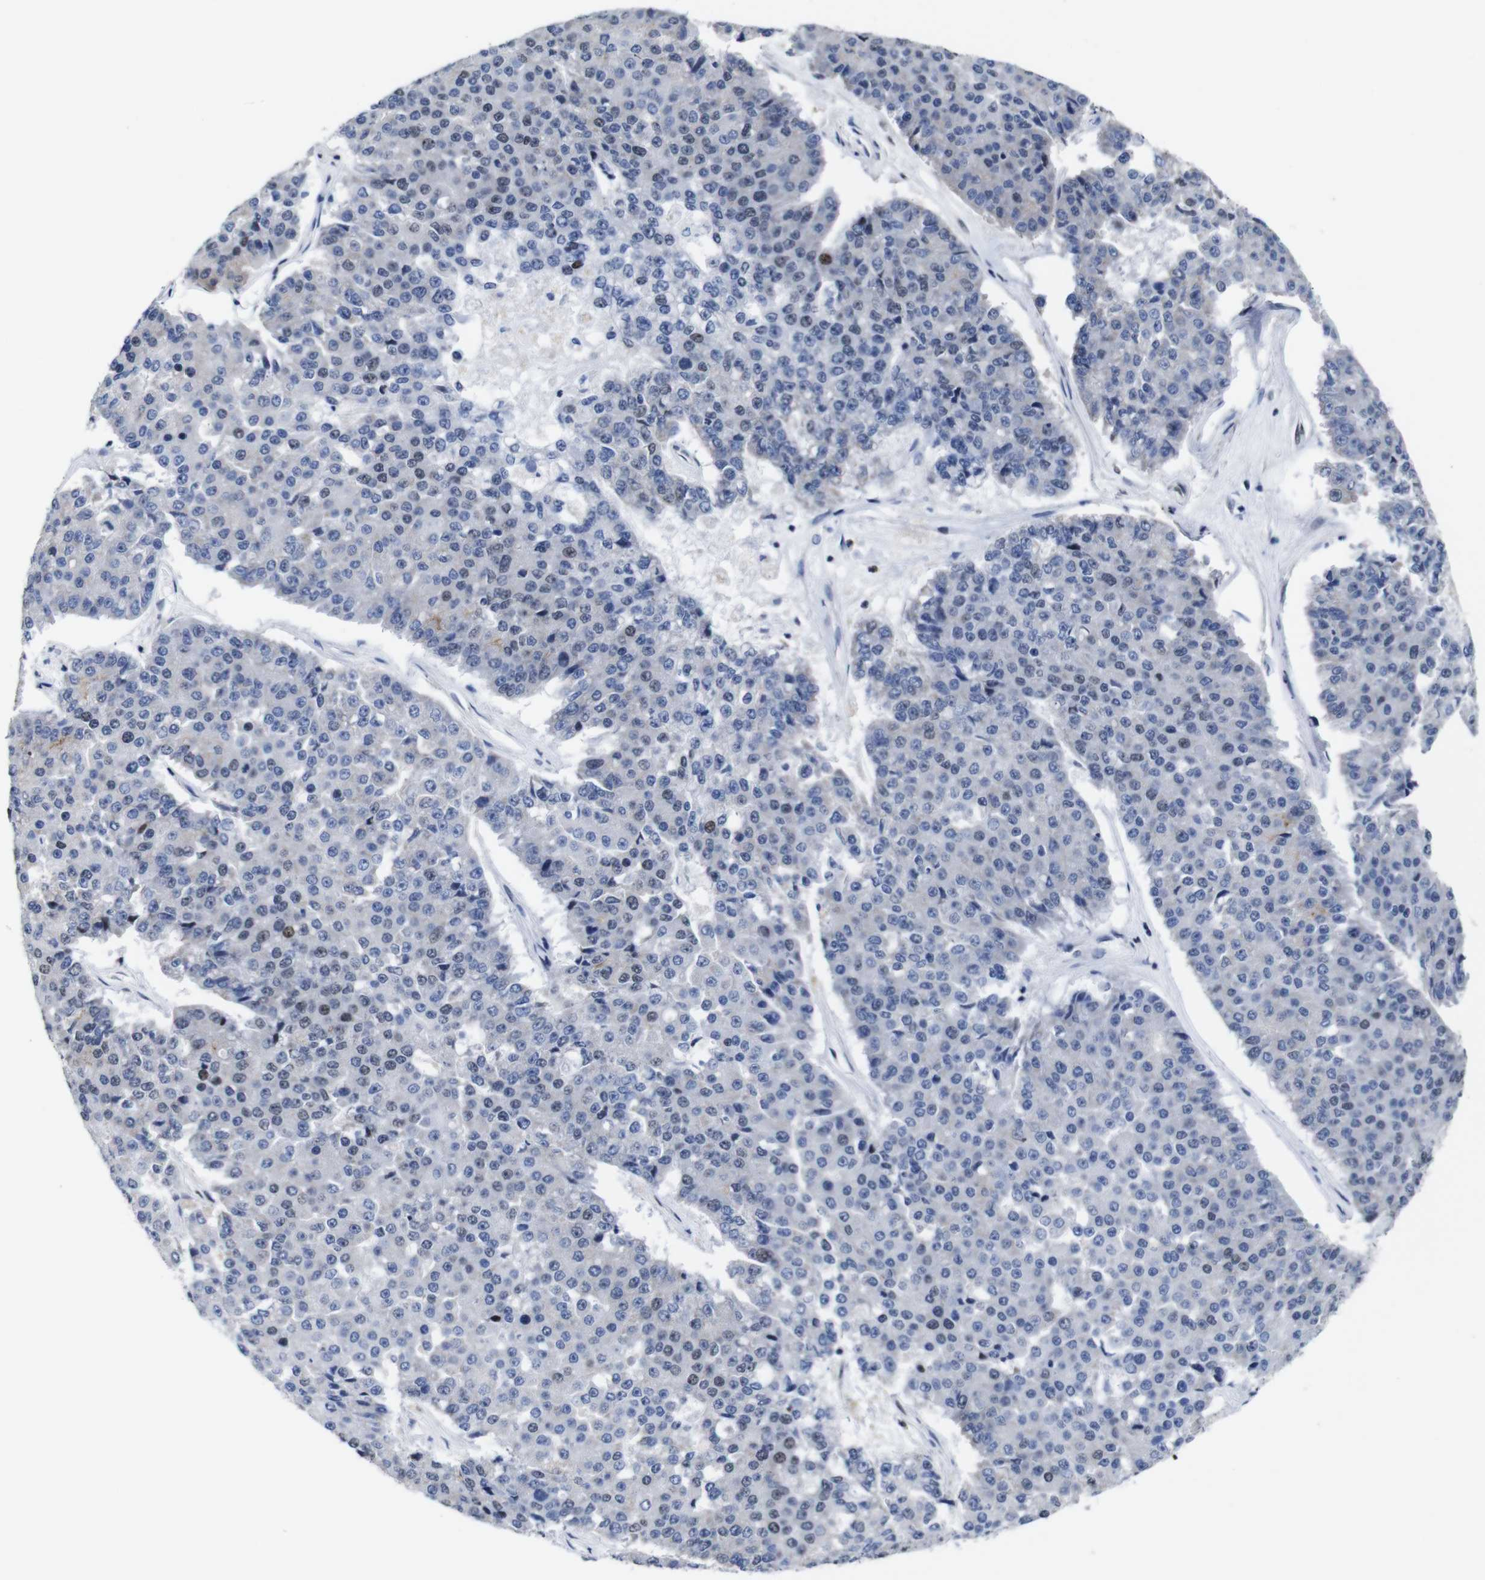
{"staining": {"intensity": "negative", "quantity": "none", "location": "none"}, "tissue": "pancreatic cancer", "cell_type": "Tumor cells", "image_type": "cancer", "snomed": [{"axis": "morphology", "description": "Adenocarcinoma, NOS"}, {"axis": "topography", "description": "Pancreas"}], "caption": "The image shows no staining of tumor cells in pancreatic cancer (adenocarcinoma).", "gene": "GATA6", "patient": {"sex": "male", "age": 50}}